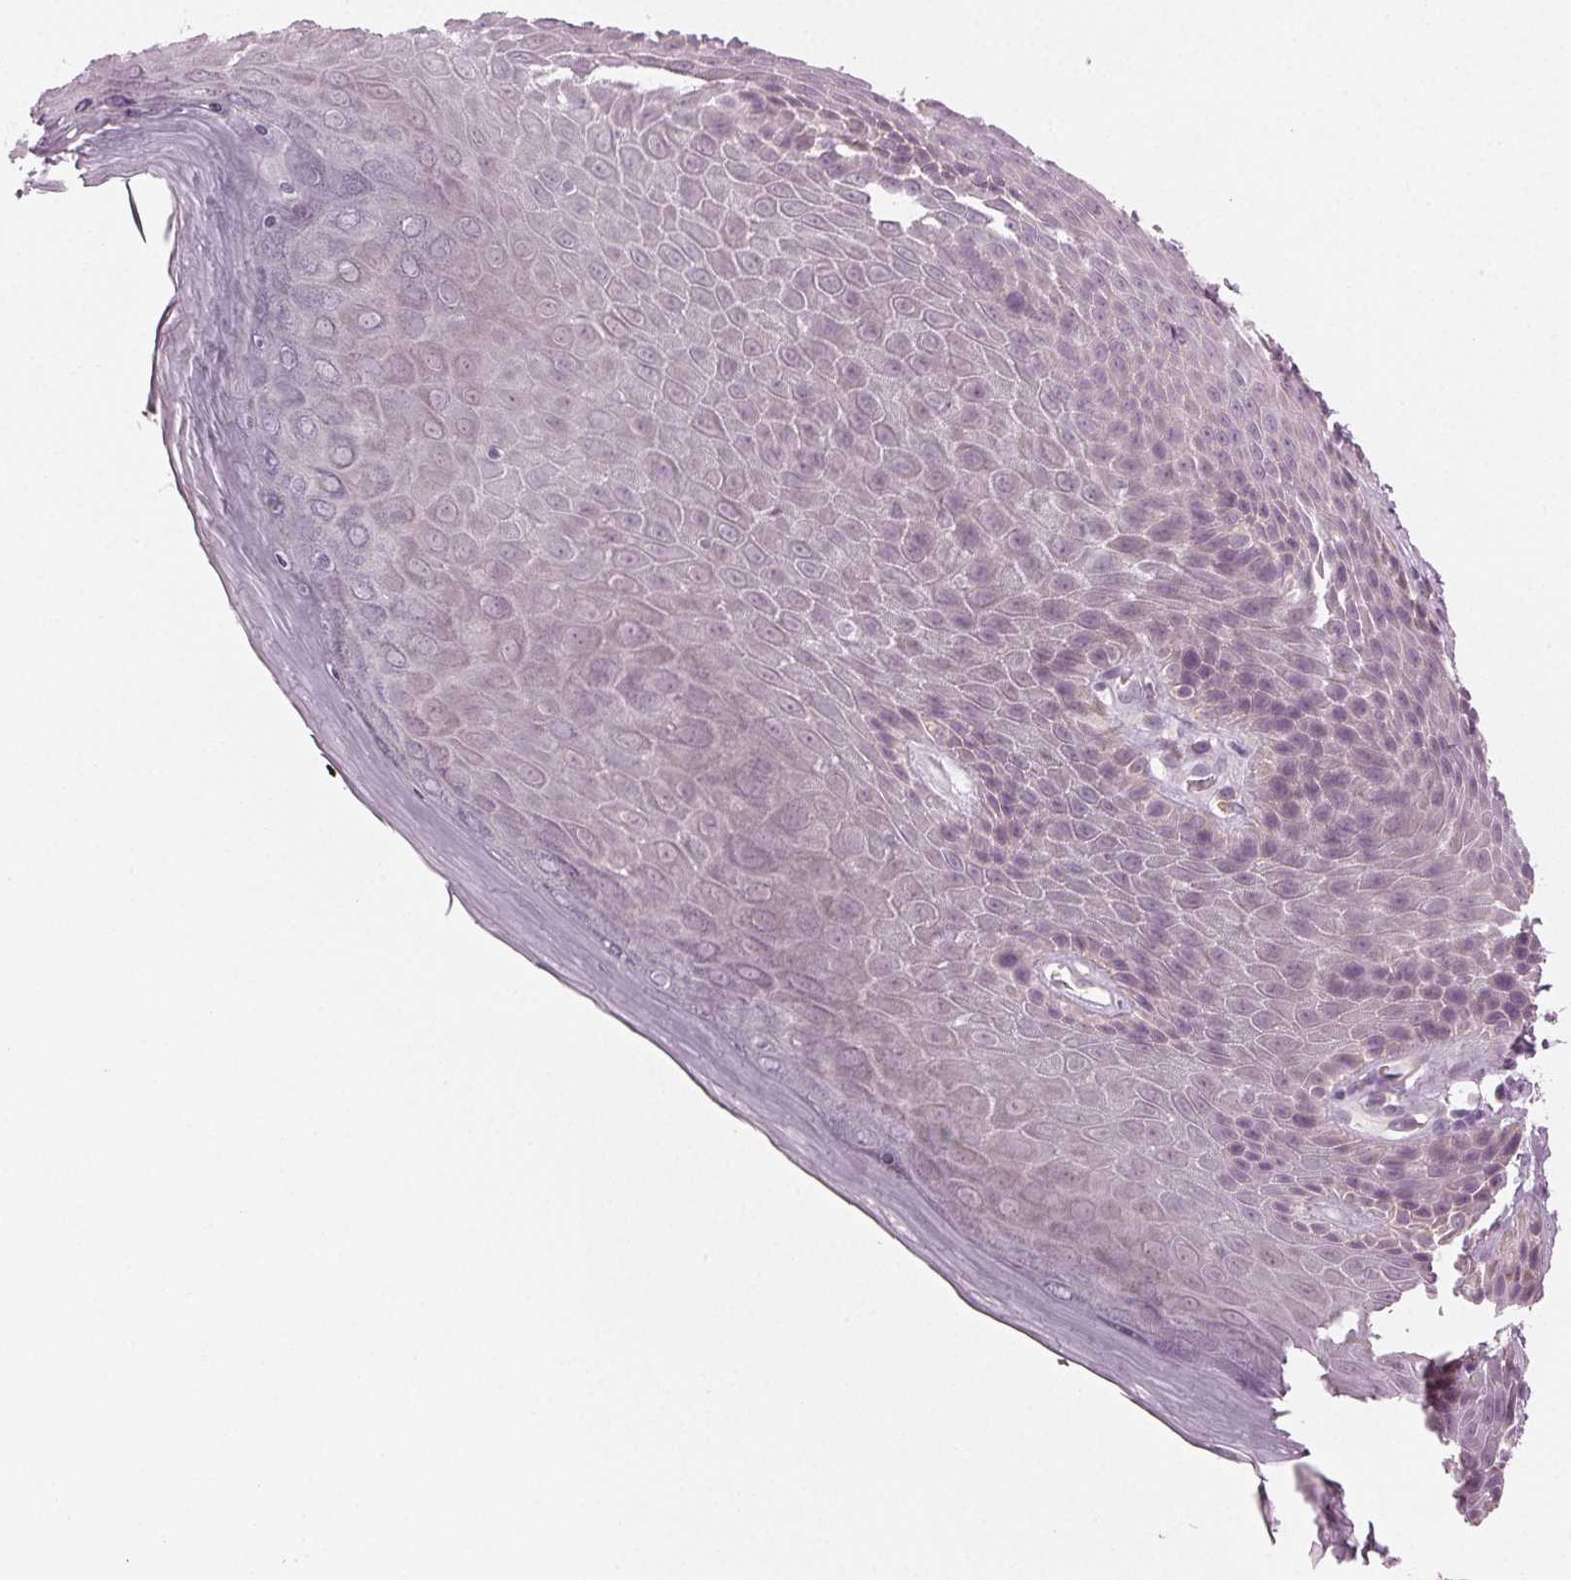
{"staining": {"intensity": "negative", "quantity": "none", "location": "none"}, "tissue": "skin", "cell_type": "Epidermal cells", "image_type": "normal", "snomed": [{"axis": "morphology", "description": "Normal tissue, NOS"}, {"axis": "topography", "description": "Anal"}, {"axis": "topography", "description": "Peripheral nerve tissue"}], "caption": "Skin was stained to show a protein in brown. There is no significant expression in epidermal cells. (Stains: DAB immunohistochemistry with hematoxylin counter stain, Microscopy: brightfield microscopy at high magnification).", "gene": "PRAP1", "patient": {"sex": "male", "age": 53}}